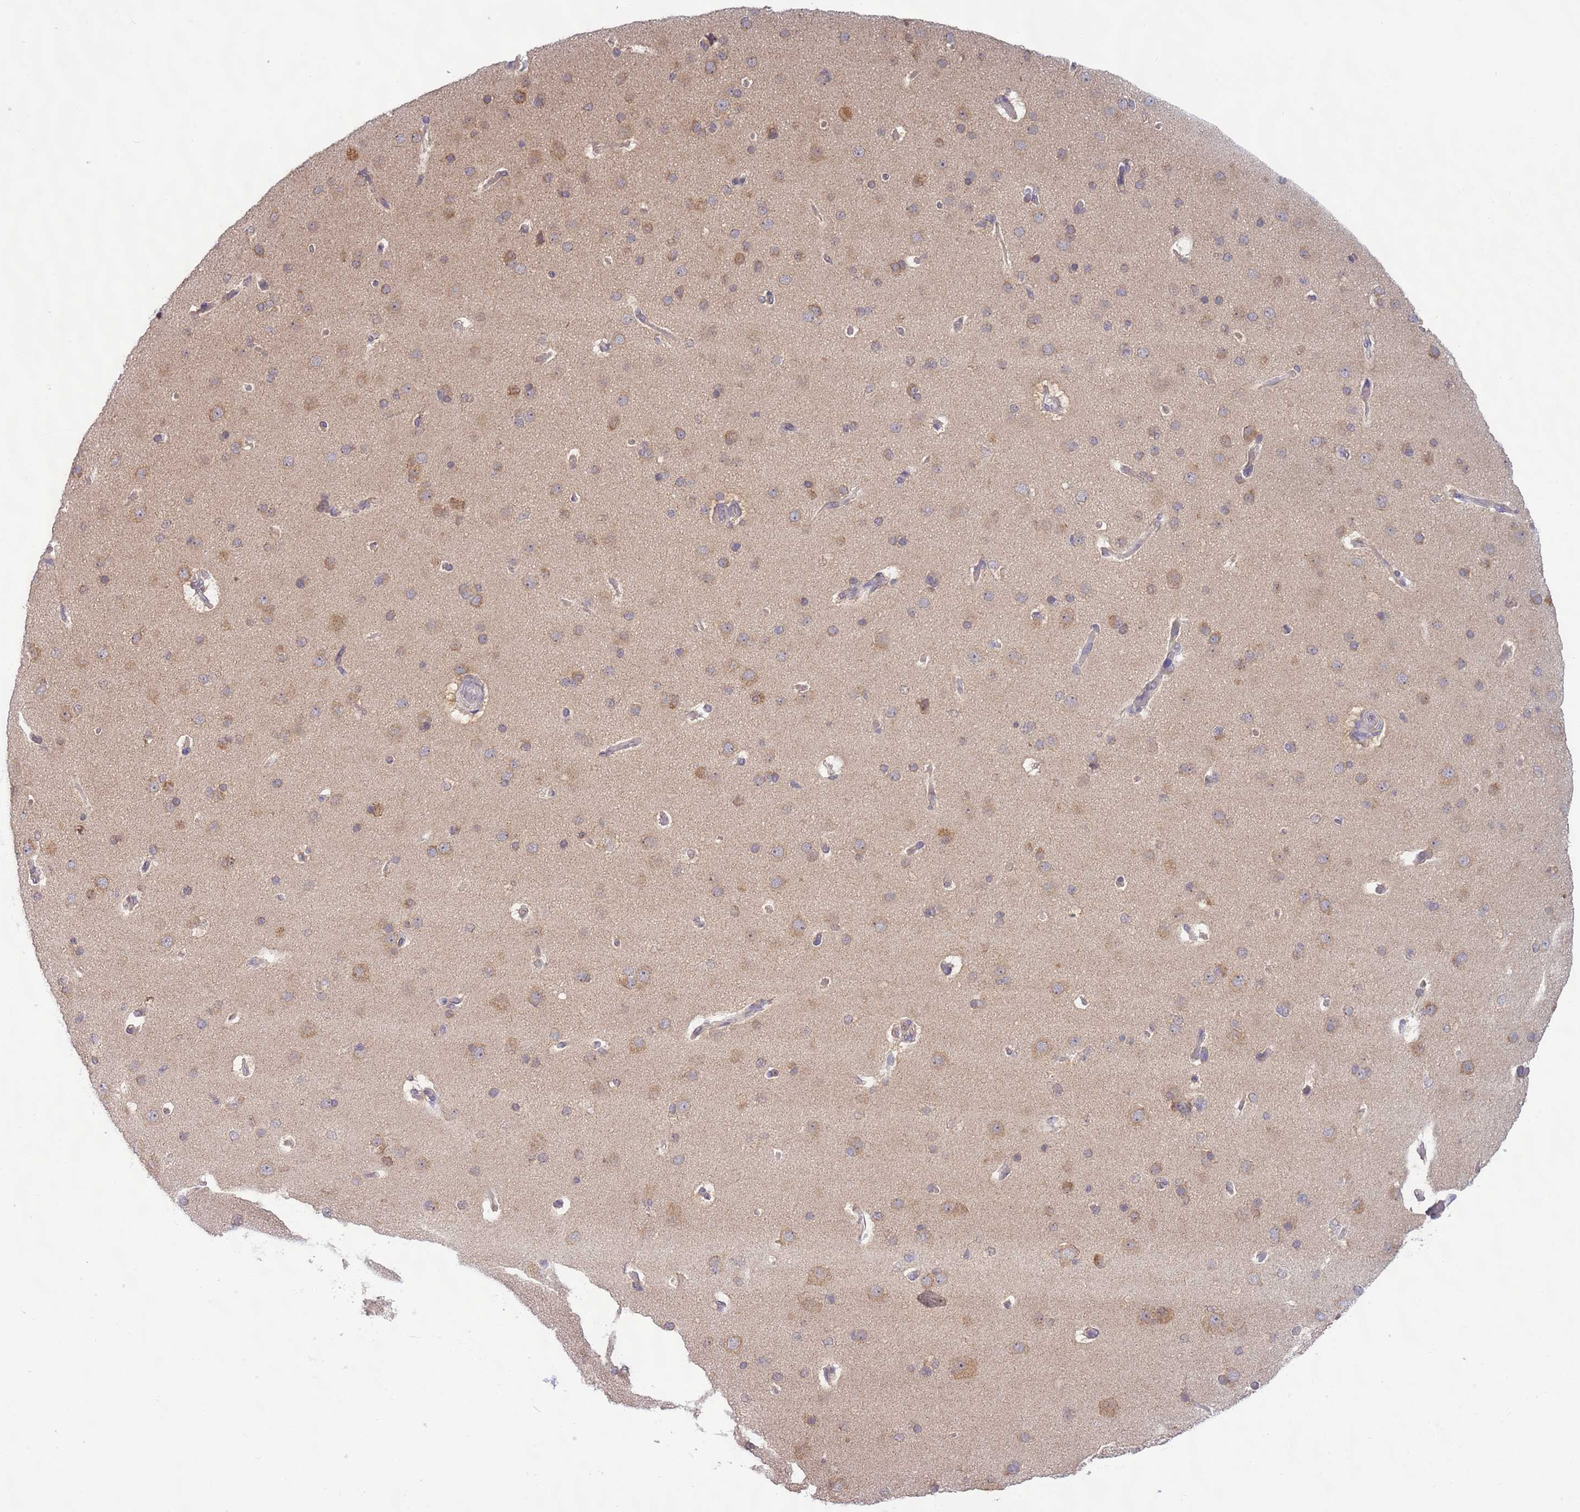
{"staining": {"intensity": "negative", "quantity": "none", "location": "none"}, "tissue": "cerebral cortex", "cell_type": "Endothelial cells", "image_type": "normal", "snomed": [{"axis": "morphology", "description": "Normal tissue, NOS"}, {"axis": "topography", "description": "Cerebral cortex"}], "caption": "The micrograph shows no significant expression in endothelial cells of cerebral cortex. Nuclei are stained in blue.", "gene": "SKOR2", "patient": {"sex": "male", "age": 62}}